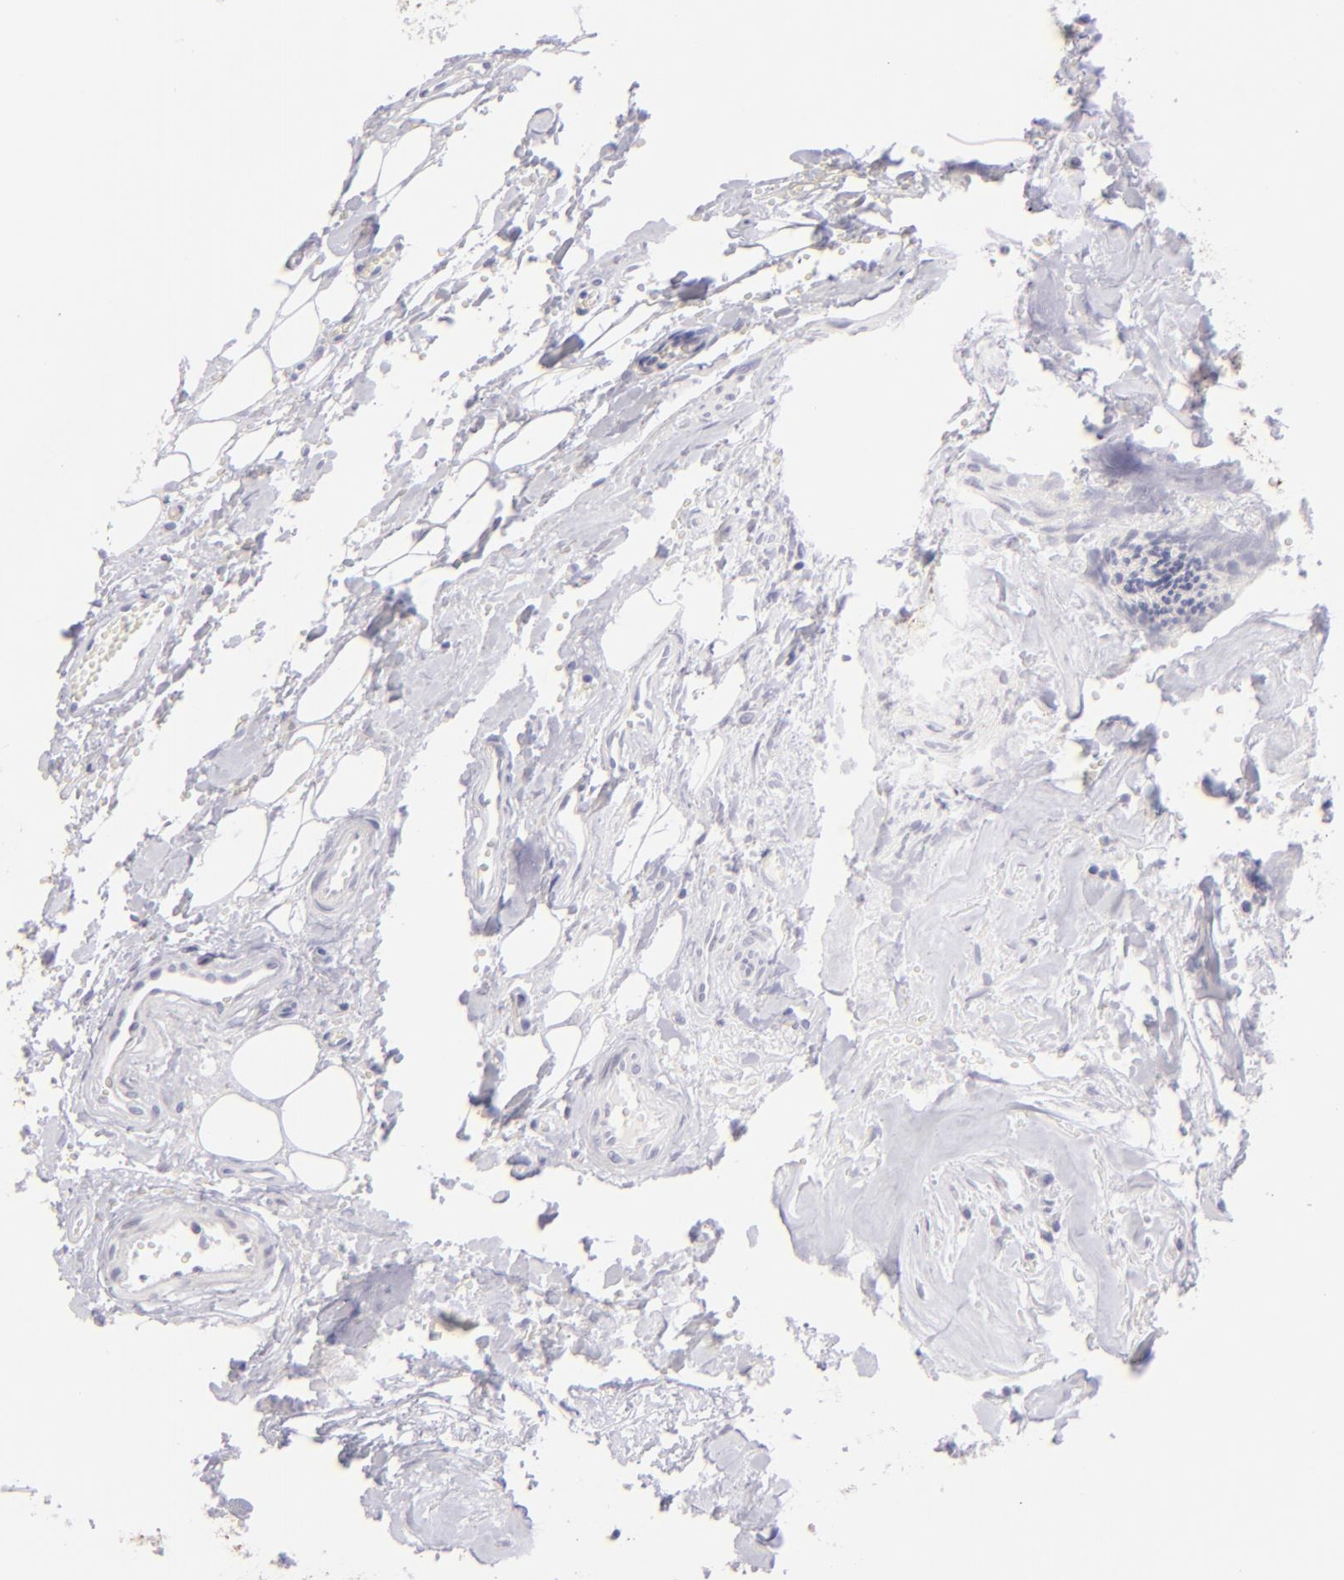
{"staining": {"intensity": "negative", "quantity": "none", "location": "none"}, "tissue": "head and neck cancer", "cell_type": "Tumor cells", "image_type": "cancer", "snomed": [{"axis": "morphology", "description": "Squamous cell carcinoma, NOS"}, {"axis": "topography", "description": "Salivary gland"}, {"axis": "topography", "description": "Head-Neck"}], "caption": "Immunohistochemistry (IHC) of head and neck squamous cell carcinoma displays no staining in tumor cells. (DAB immunohistochemistry with hematoxylin counter stain).", "gene": "CLDN4", "patient": {"sex": "male", "age": 70}}